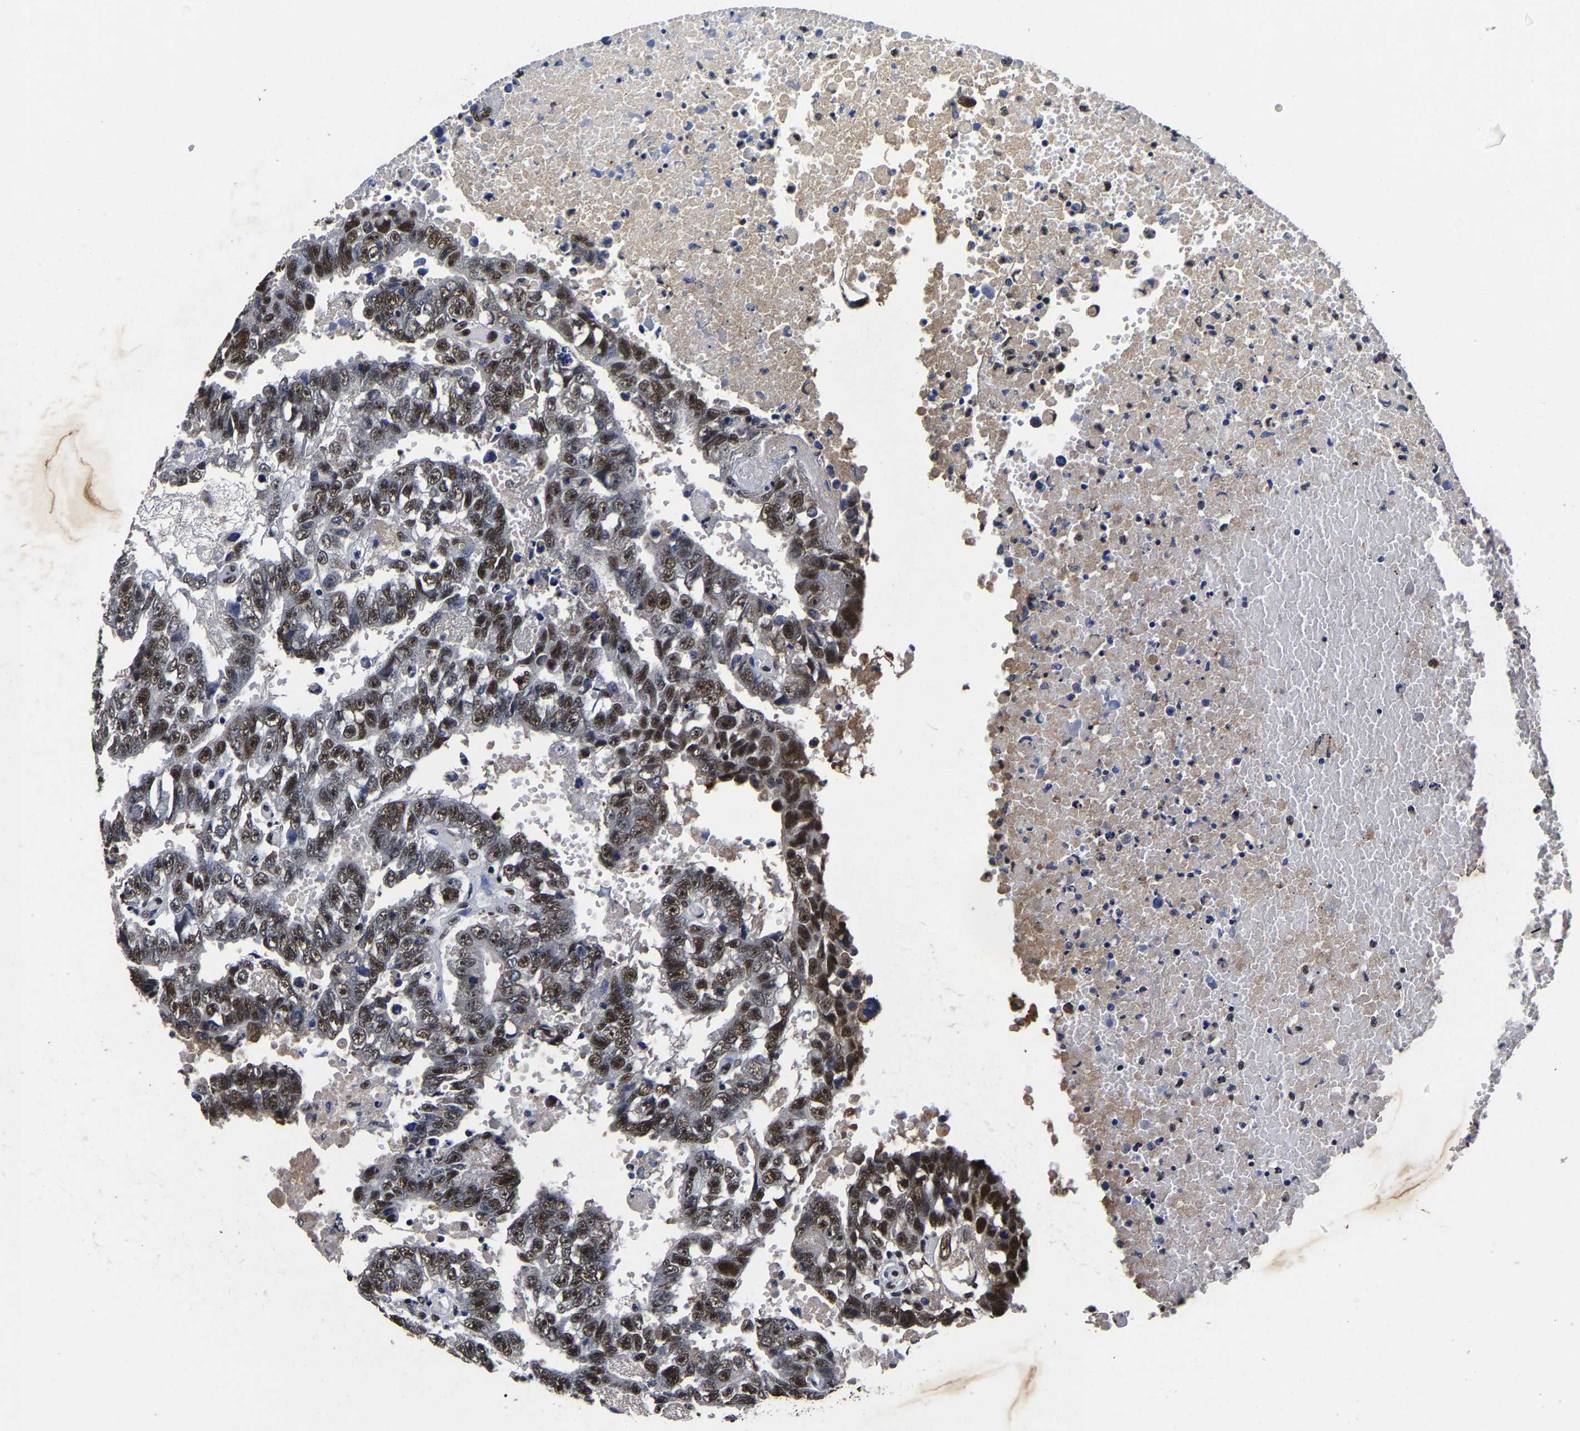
{"staining": {"intensity": "moderate", "quantity": ">75%", "location": "nuclear"}, "tissue": "testis cancer", "cell_type": "Tumor cells", "image_type": "cancer", "snomed": [{"axis": "morphology", "description": "Carcinoma, Embryonal, NOS"}, {"axis": "topography", "description": "Testis"}], "caption": "Immunohistochemical staining of testis embryonal carcinoma demonstrates medium levels of moderate nuclear protein expression in about >75% of tumor cells.", "gene": "RBM45", "patient": {"sex": "male", "age": 25}}